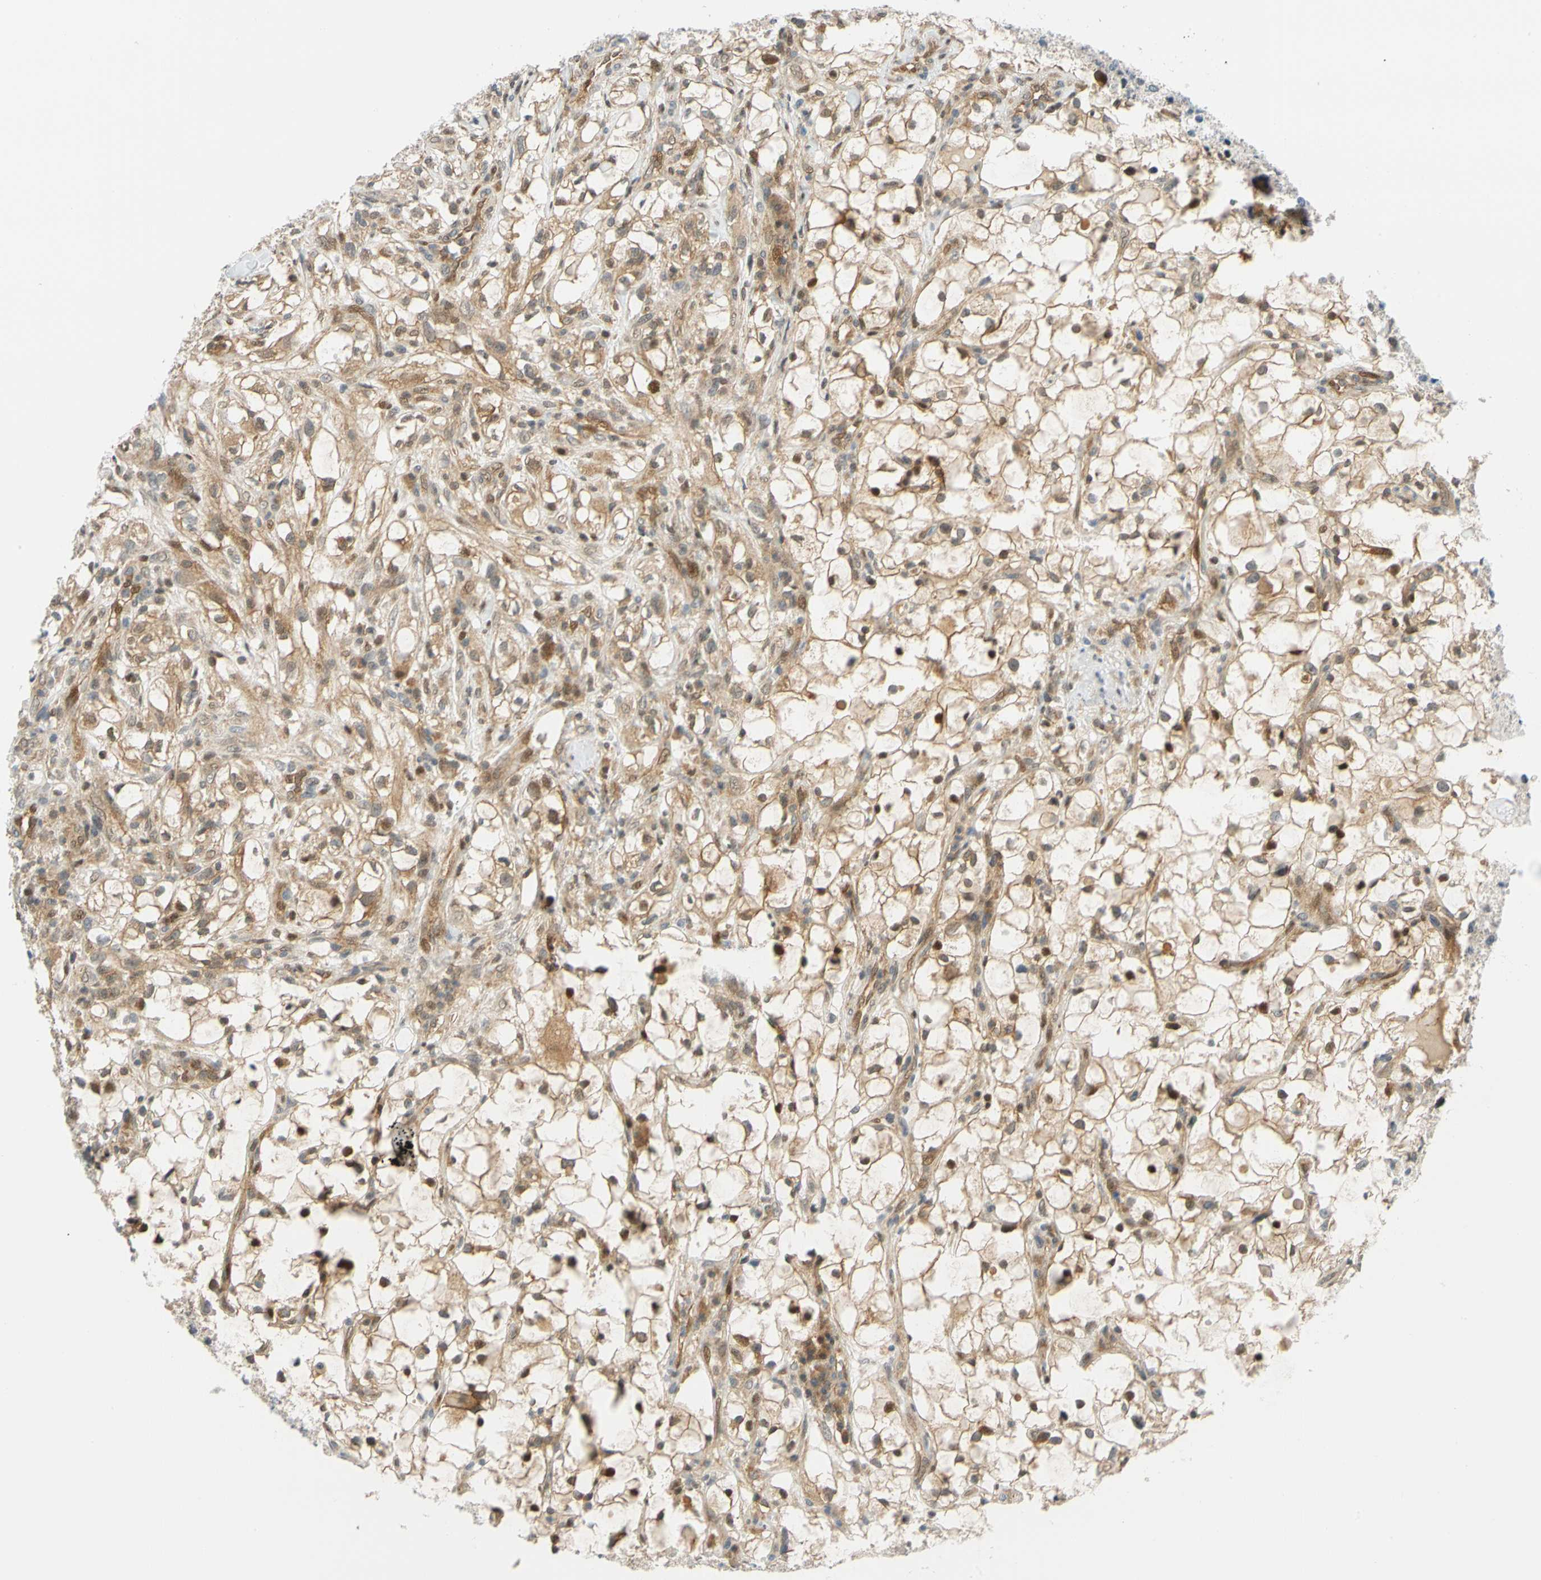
{"staining": {"intensity": "moderate", "quantity": ">75%", "location": "cytoplasmic/membranous,nuclear"}, "tissue": "renal cancer", "cell_type": "Tumor cells", "image_type": "cancer", "snomed": [{"axis": "morphology", "description": "Adenocarcinoma, NOS"}, {"axis": "topography", "description": "Kidney"}], "caption": "Immunohistochemical staining of human renal adenocarcinoma displays medium levels of moderate cytoplasmic/membranous and nuclear positivity in approximately >75% of tumor cells.", "gene": "MAPK9", "patient": {"sex": "female", "age": 60}}